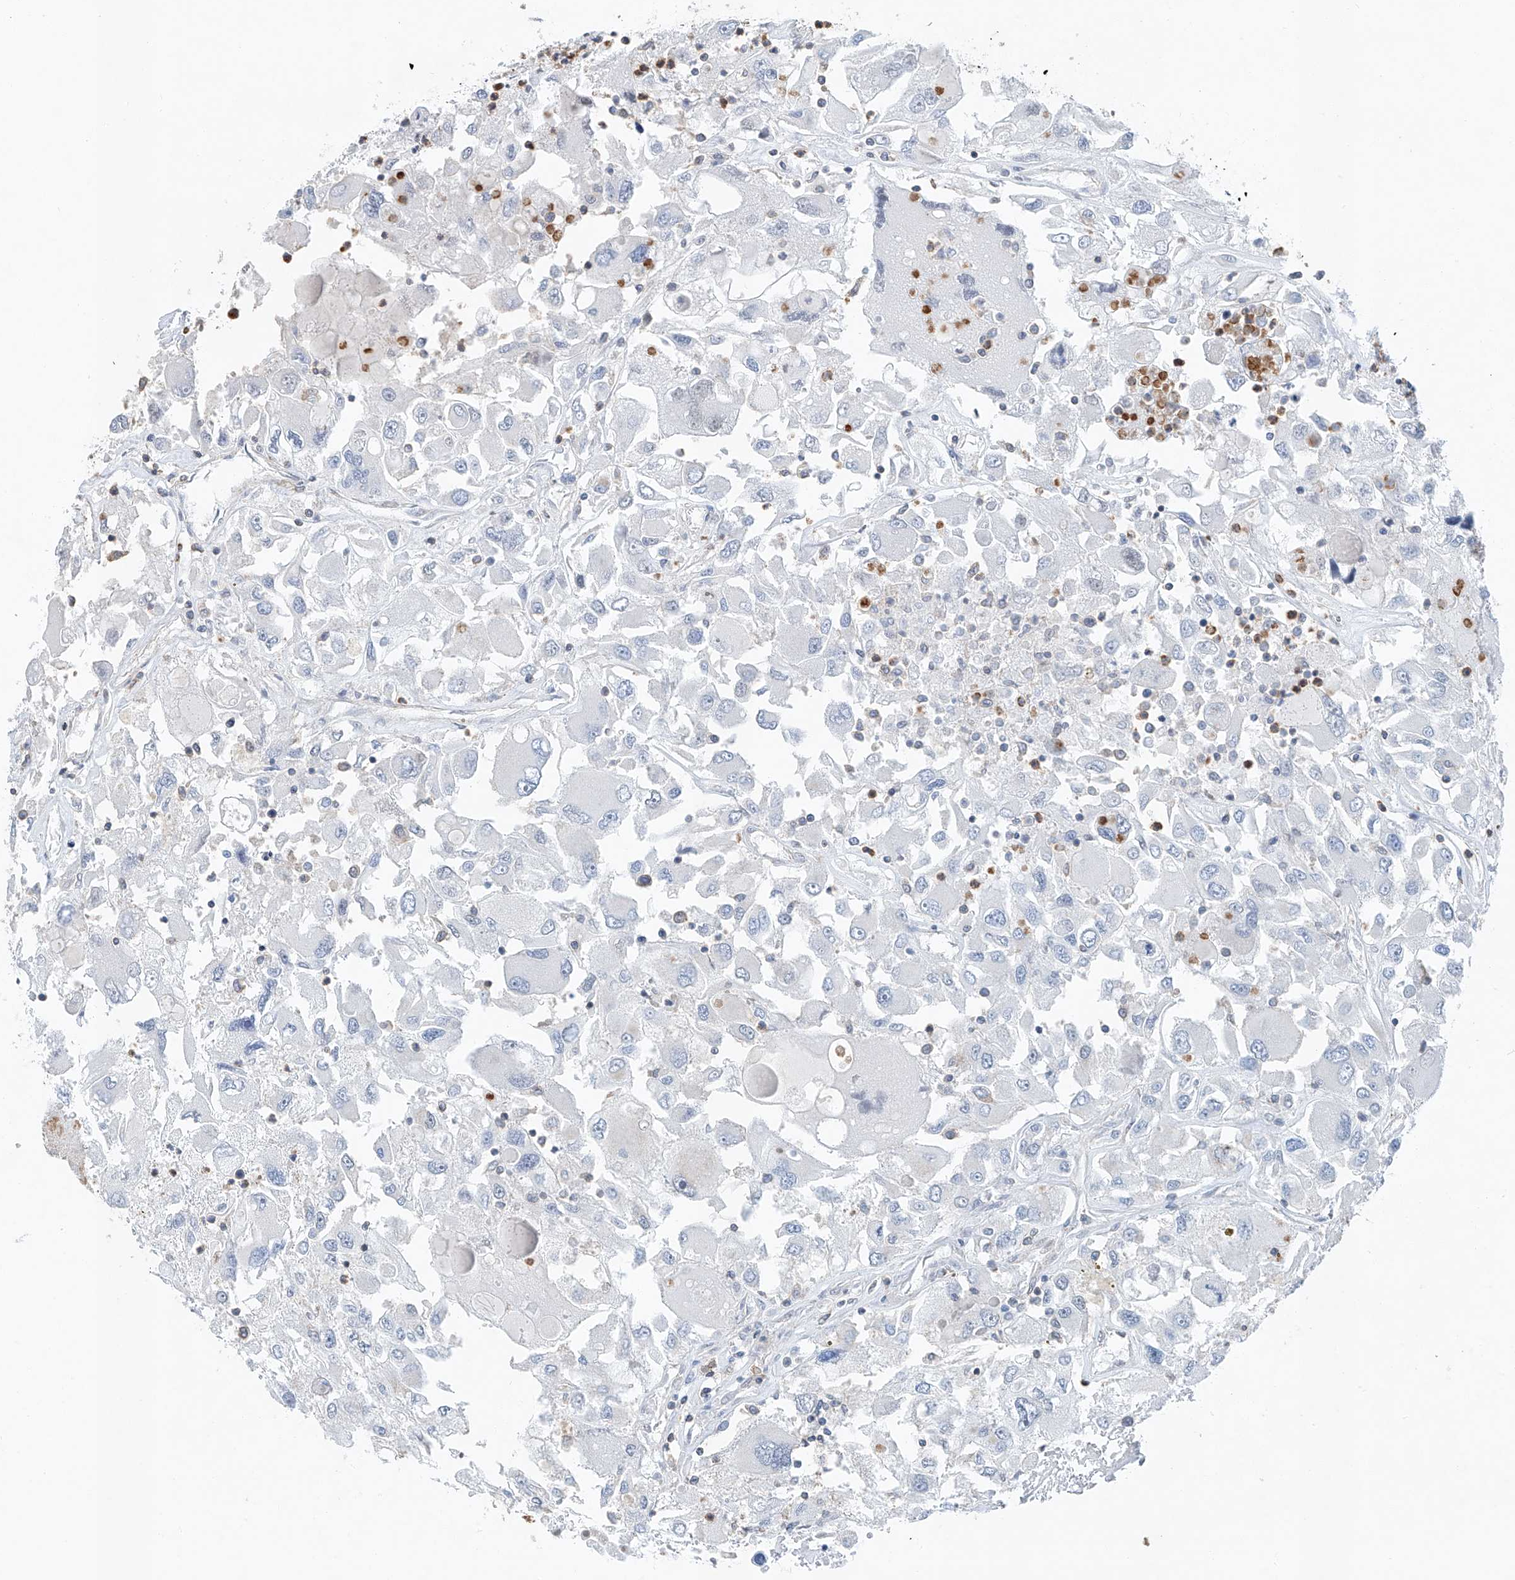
{"staining": {"intensity": "negative", "quantity": "none", "location": "none"}, "tissue": "renal cancer", "cell_type": "Tumor cells", "image_type": "cancer", "snomed": [{"axis": "morphology", "description": "Adenocarcinoma, NOS"}, {"axis": "topography", "description": "Kidney"}], "caption": "DAB (3,3'-diaminobenzidine) immunohistochemical staining of human renal cancer demonstrates no significant staining in tumor cells.", "gene": "KLF15", "patient": {"sex": "female", "age": 52}}